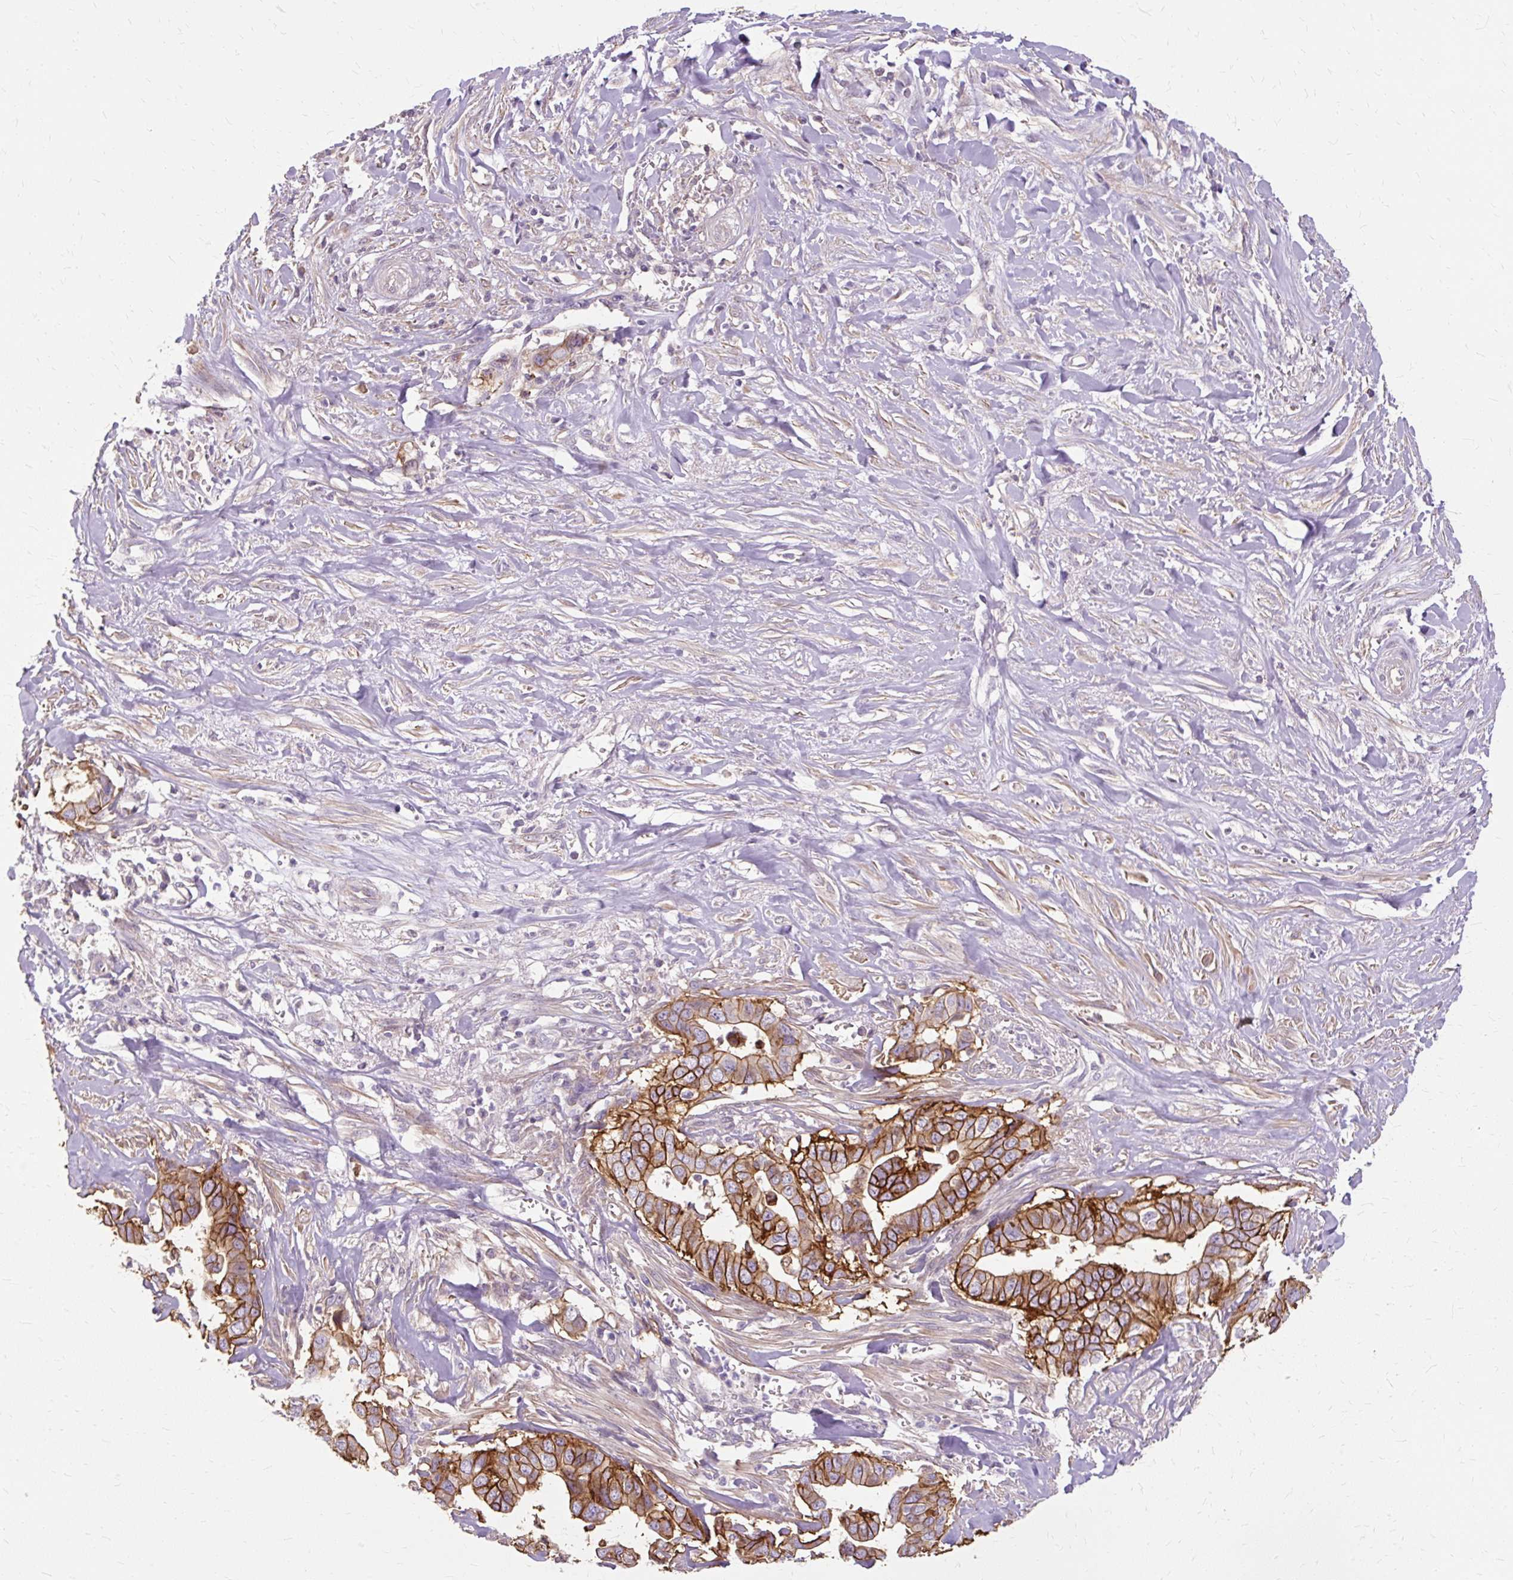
{"staining": {"intensity": "strong", "quantity": ">75%", "location": "cytoplasmic/membranous"}, "tissue": "liver cancer", "cell_type": "Tumor cells", "image_type": "cancer", "snomed": [{"axis": "morphology", "description": "Cholangiocarcinoma"}, {"axis": "topography", "description": "Liver"}], "caption": "Immunohistochemical staining of human cholangiocarcinoma (liver) reveals strong cytoplasmic/membranous protein staining in about >75% of tumor cells.", "gene": "TSPAN8", "patient": {"sex": "female", "age": 79}}